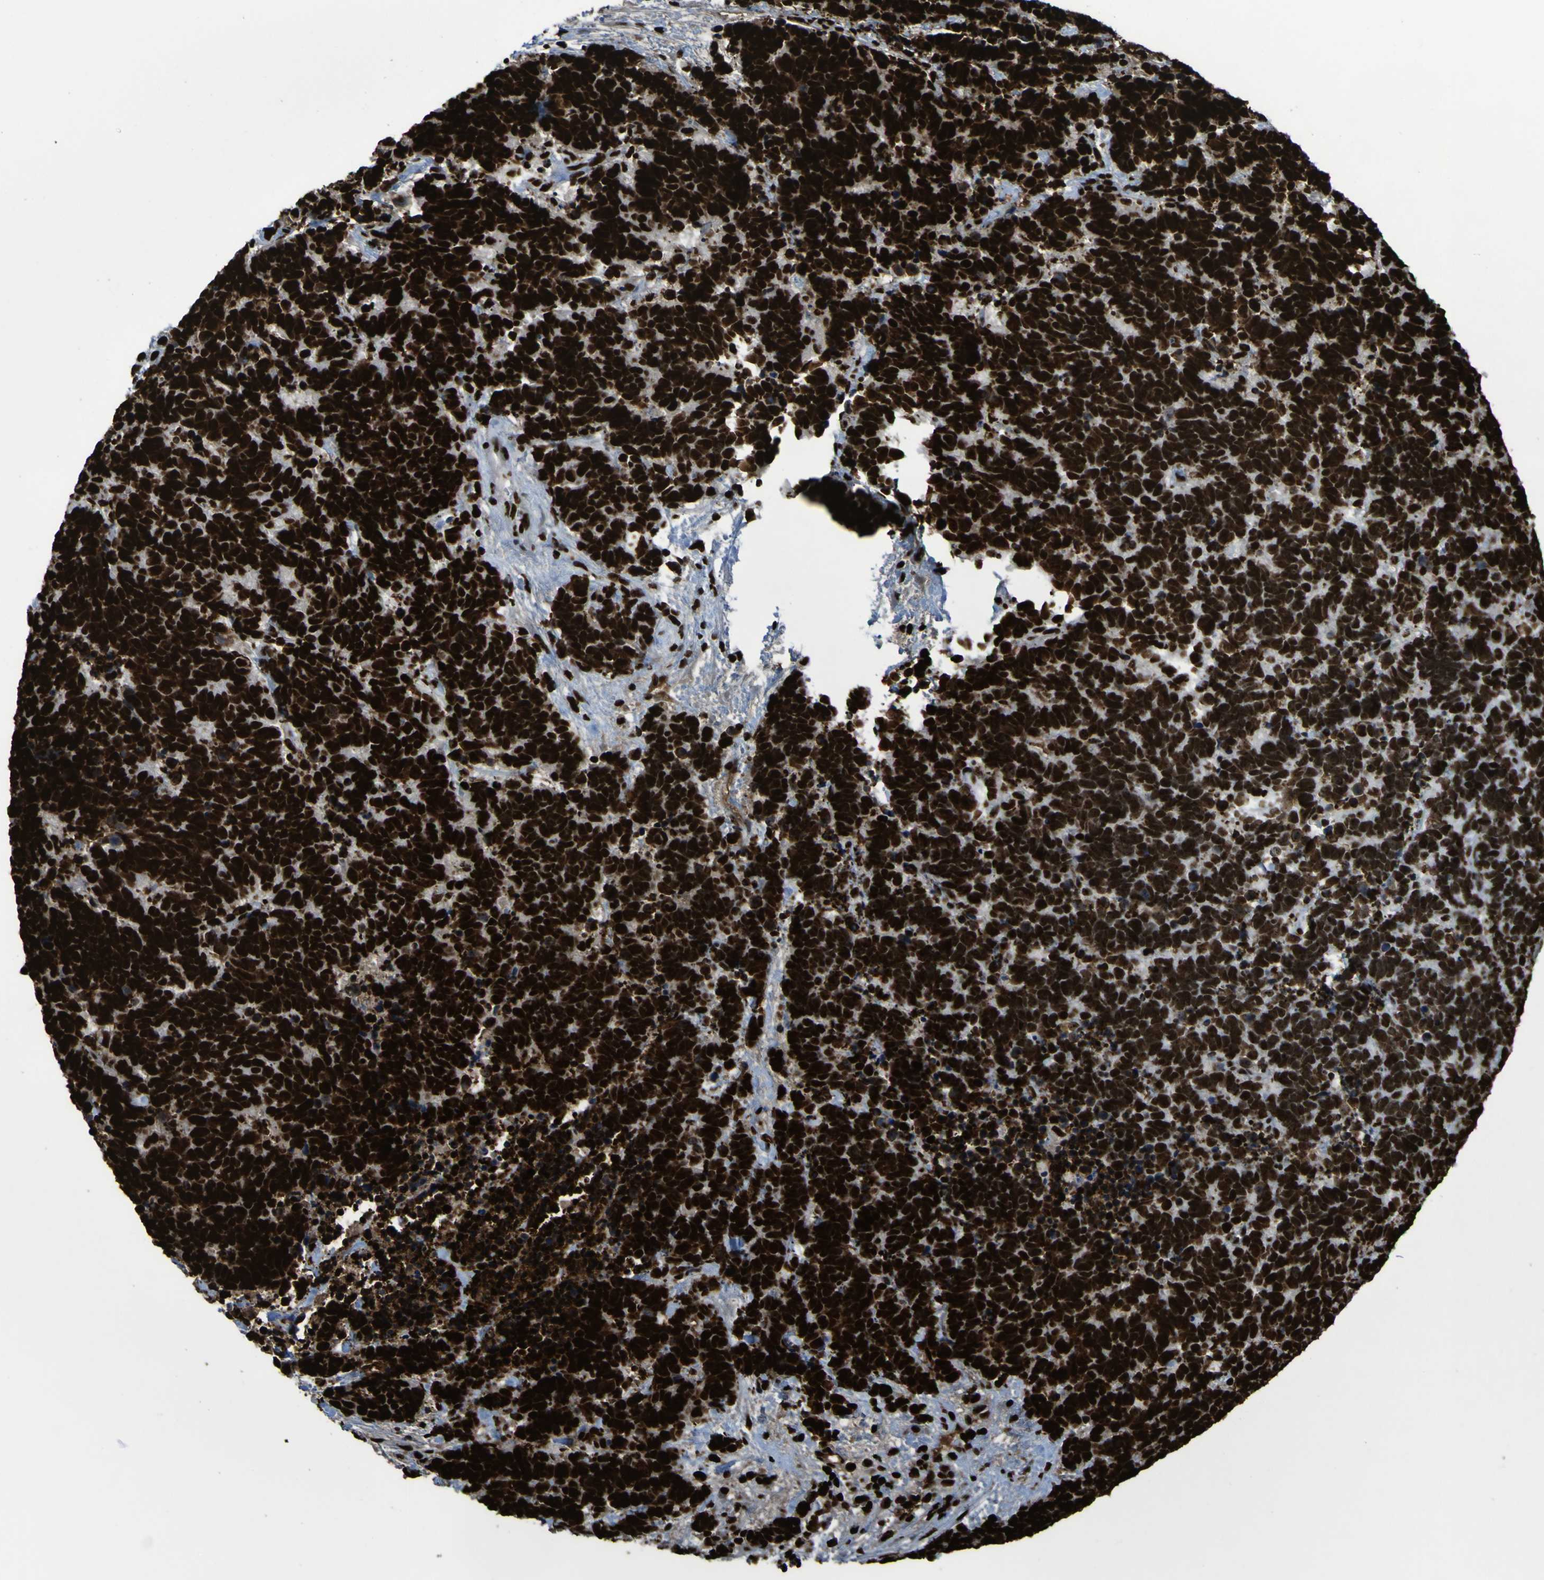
{"staining": {"intensity": "strong", "quantity": ">75%", "location": "nuclear"}, "tissue": "carcinoid", "cell_type": "Tumor cells", "image_type": "cancer", "snomed": [{"axis": "morphology", "description": "Carcinoma, NOS"}, {"axis": "morphology", "description": "Carcinoid, malignant, NOS"}, {"axis": "topography", "description": "Urinary bladder"}], "caption": "Immunohistochemical staining of carcinoid displays high levels of strong nuclear protein expression in approximately >75% of tumor cells. (DAB (3,3'-diaminobenzidine) IHC with brightfield microscopy, high magnification).", "gene": "NPM1", "patient": {"sex": "male", "age": 57}}